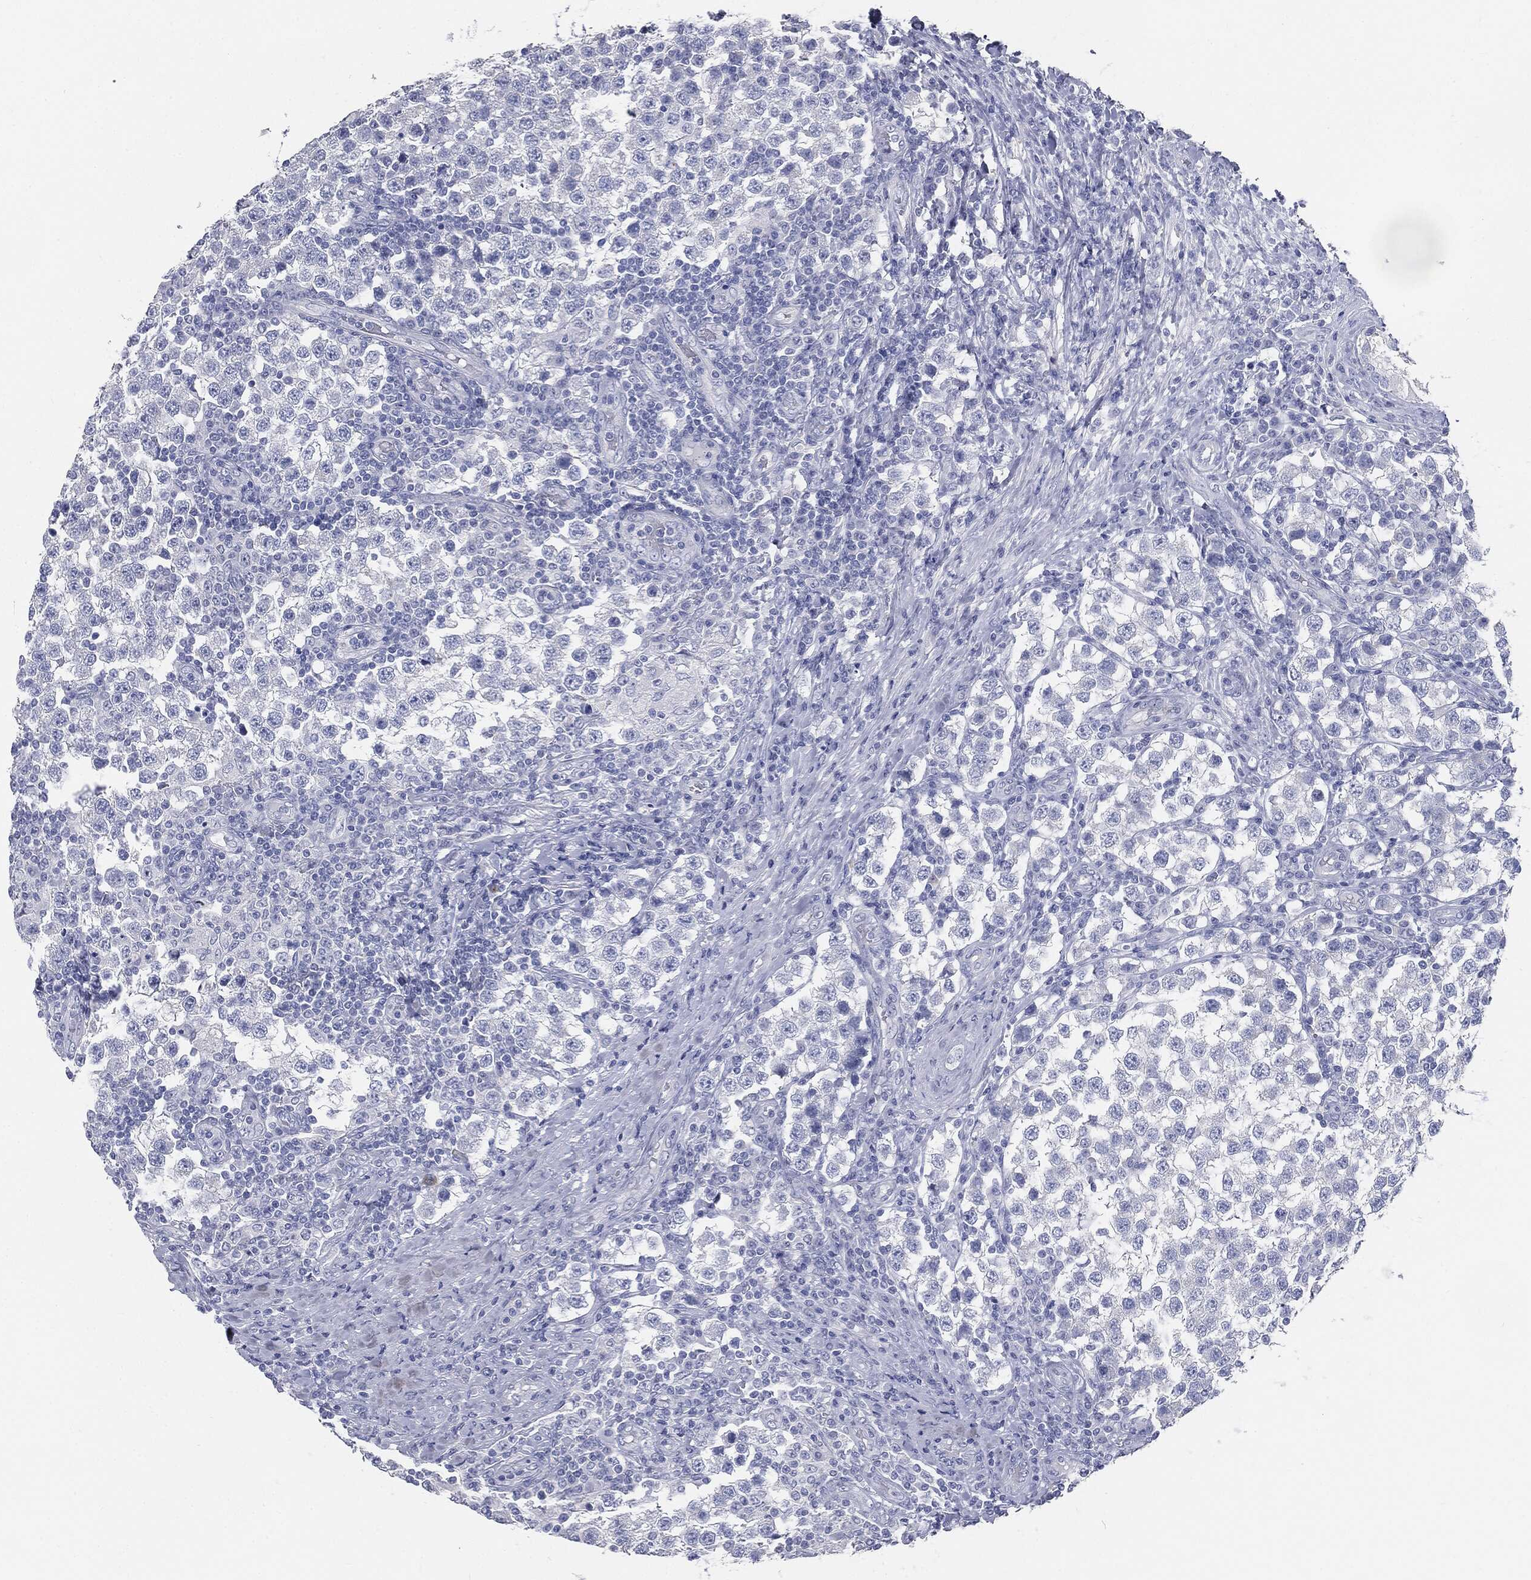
{"staining": {"intensity": "negative", "quantity": "none", "location": "none"}, "tissue": "testis cancer", "cell_type": "Tumor cells", "image_type": "cancer", "snomed": [{"axis": "morphology", "description": "Seminoma, NOS"}, {"axis": "topography", "description": "Testis"}], "caption": "An image of testis seminoma stained for a protein reveals no brown staining in tumor cells.", "gene": "CUZD1", "patient": {"sex": "male", "age": 34}}